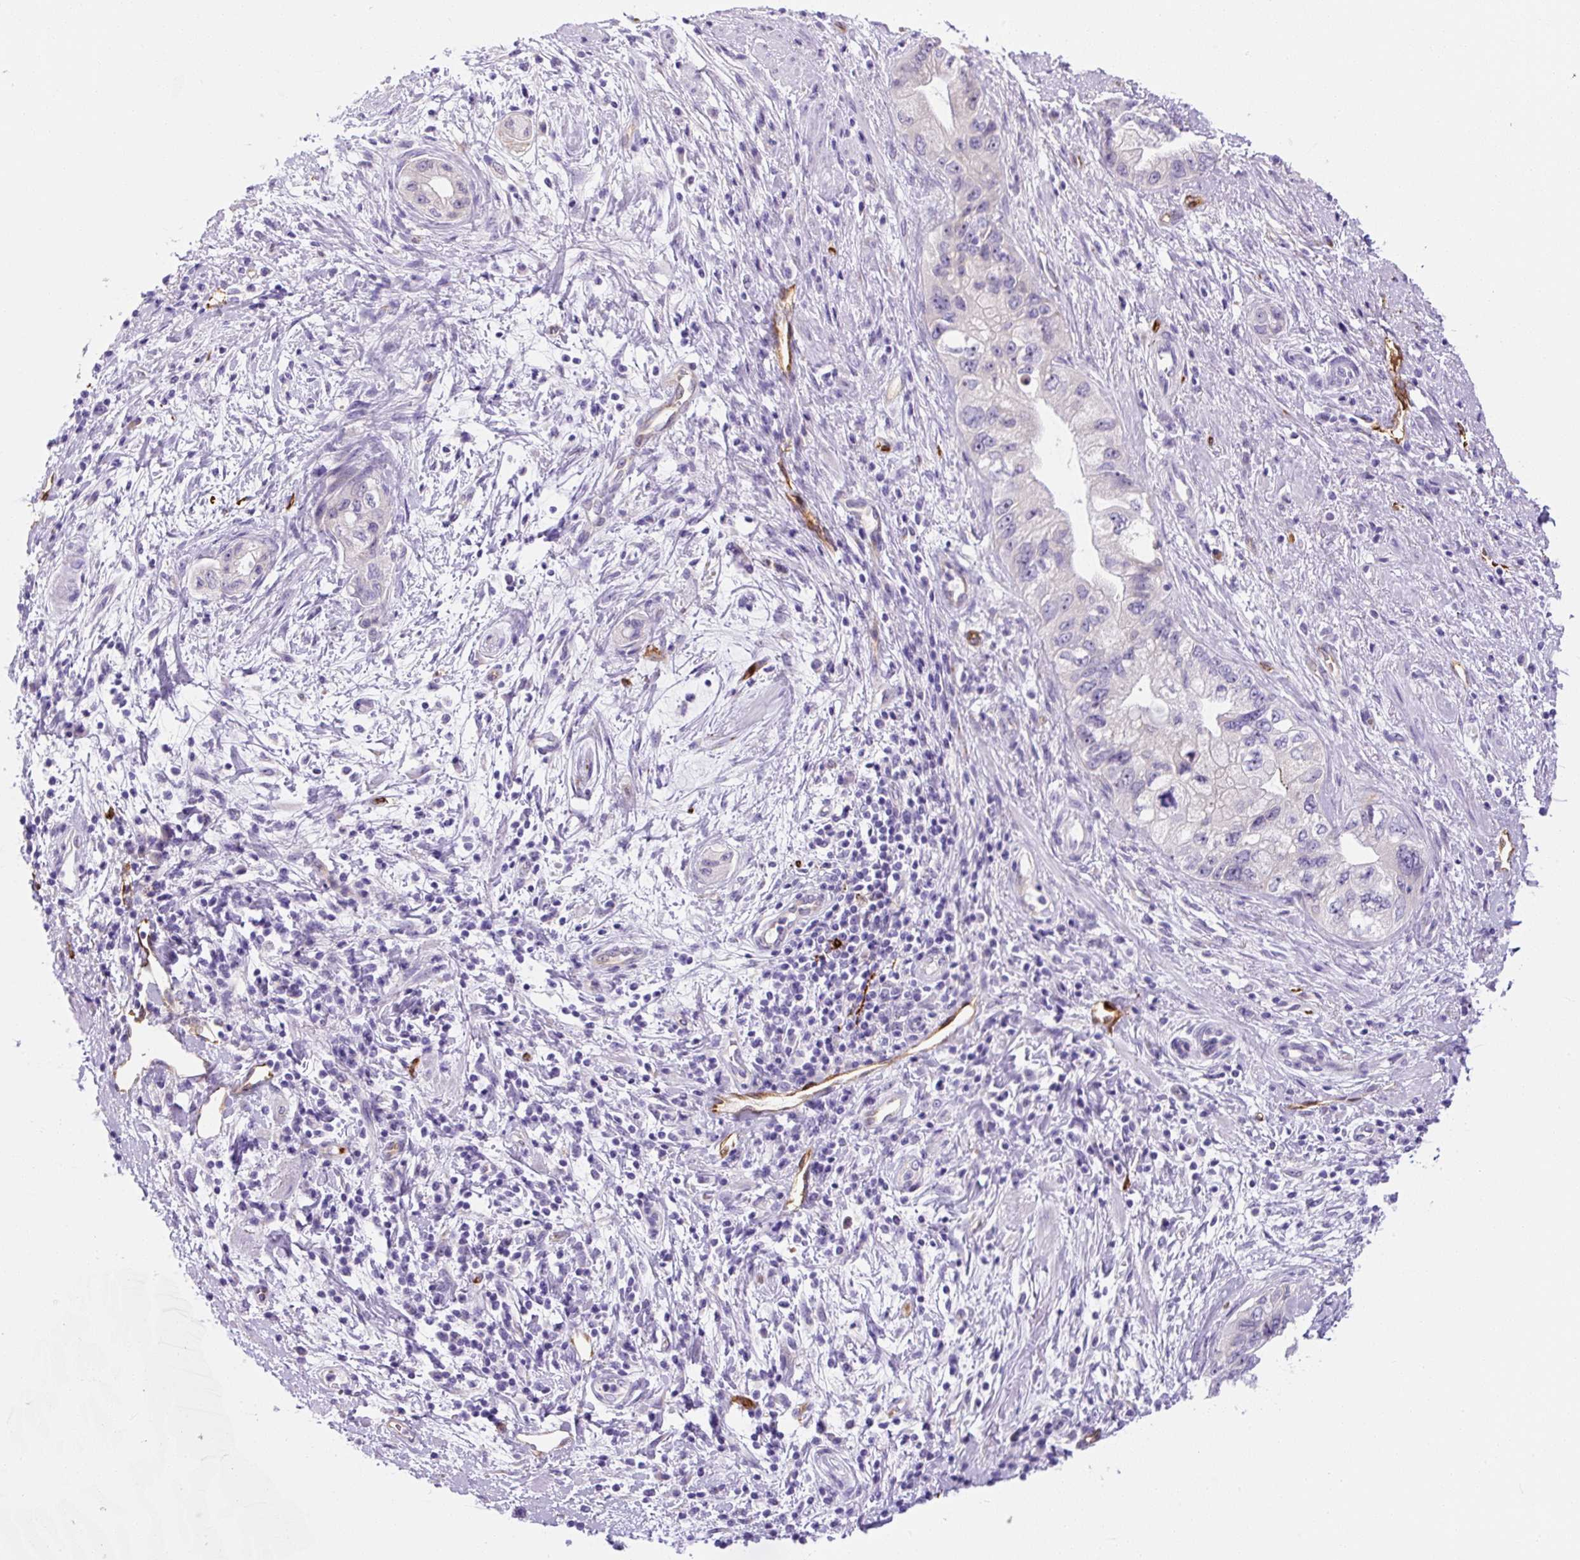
{"staining": {"intensity": "negative", "quantity": "none", "location": "none"}, "tissue": "pancreatic cancer", "cell_type": "Tumor cells", "image_type": "cancer", "snomed": [{"axis": "morphology", "description": "Adenocarcinoma, NOS"}, {"axis": "topography", "description": "Pancreas"}], "caption": "Pancreatic cancer was stained to show a protein in brown. There is no significant expression in tumor cells.", "gene": "ASB4", "patient": {"sex": "female", "age": 73}}